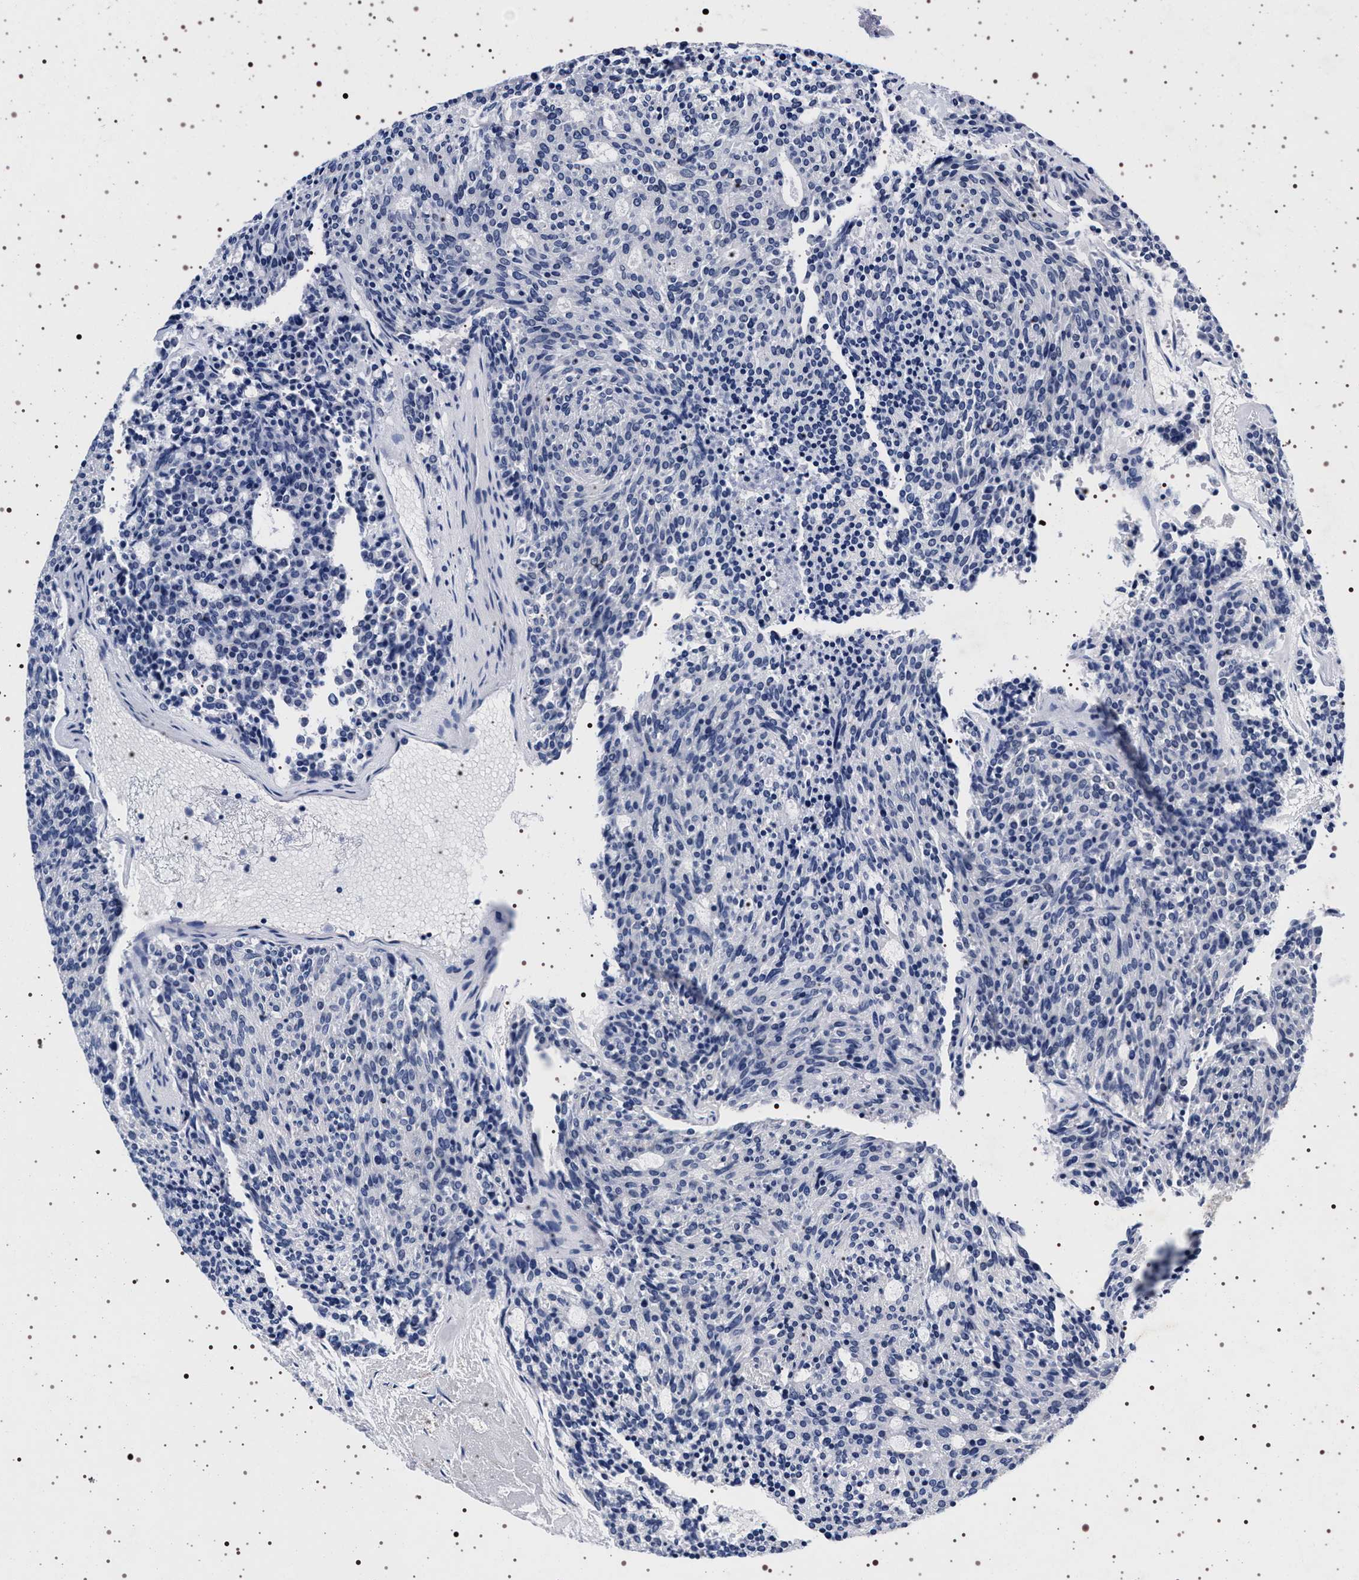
{"staining": {"intensity": "negative", "quantity": "none", "location": "none"}, "tissue": "carcinoid", "cell_type": "Tumor cells", "image_type": "cancer", "snomed": [{"axis": "morphology", "description": "Carcinoid, malignant, NOS"}, {"axis": "topography", "description": "Pancreas"}], "caption": "This is an immunohistochemistry (IHC) image of human carcinoid. There is no staining in tumor cells.", "gene": "SYN1", "patient": {"sex": "female", "age": 54}}